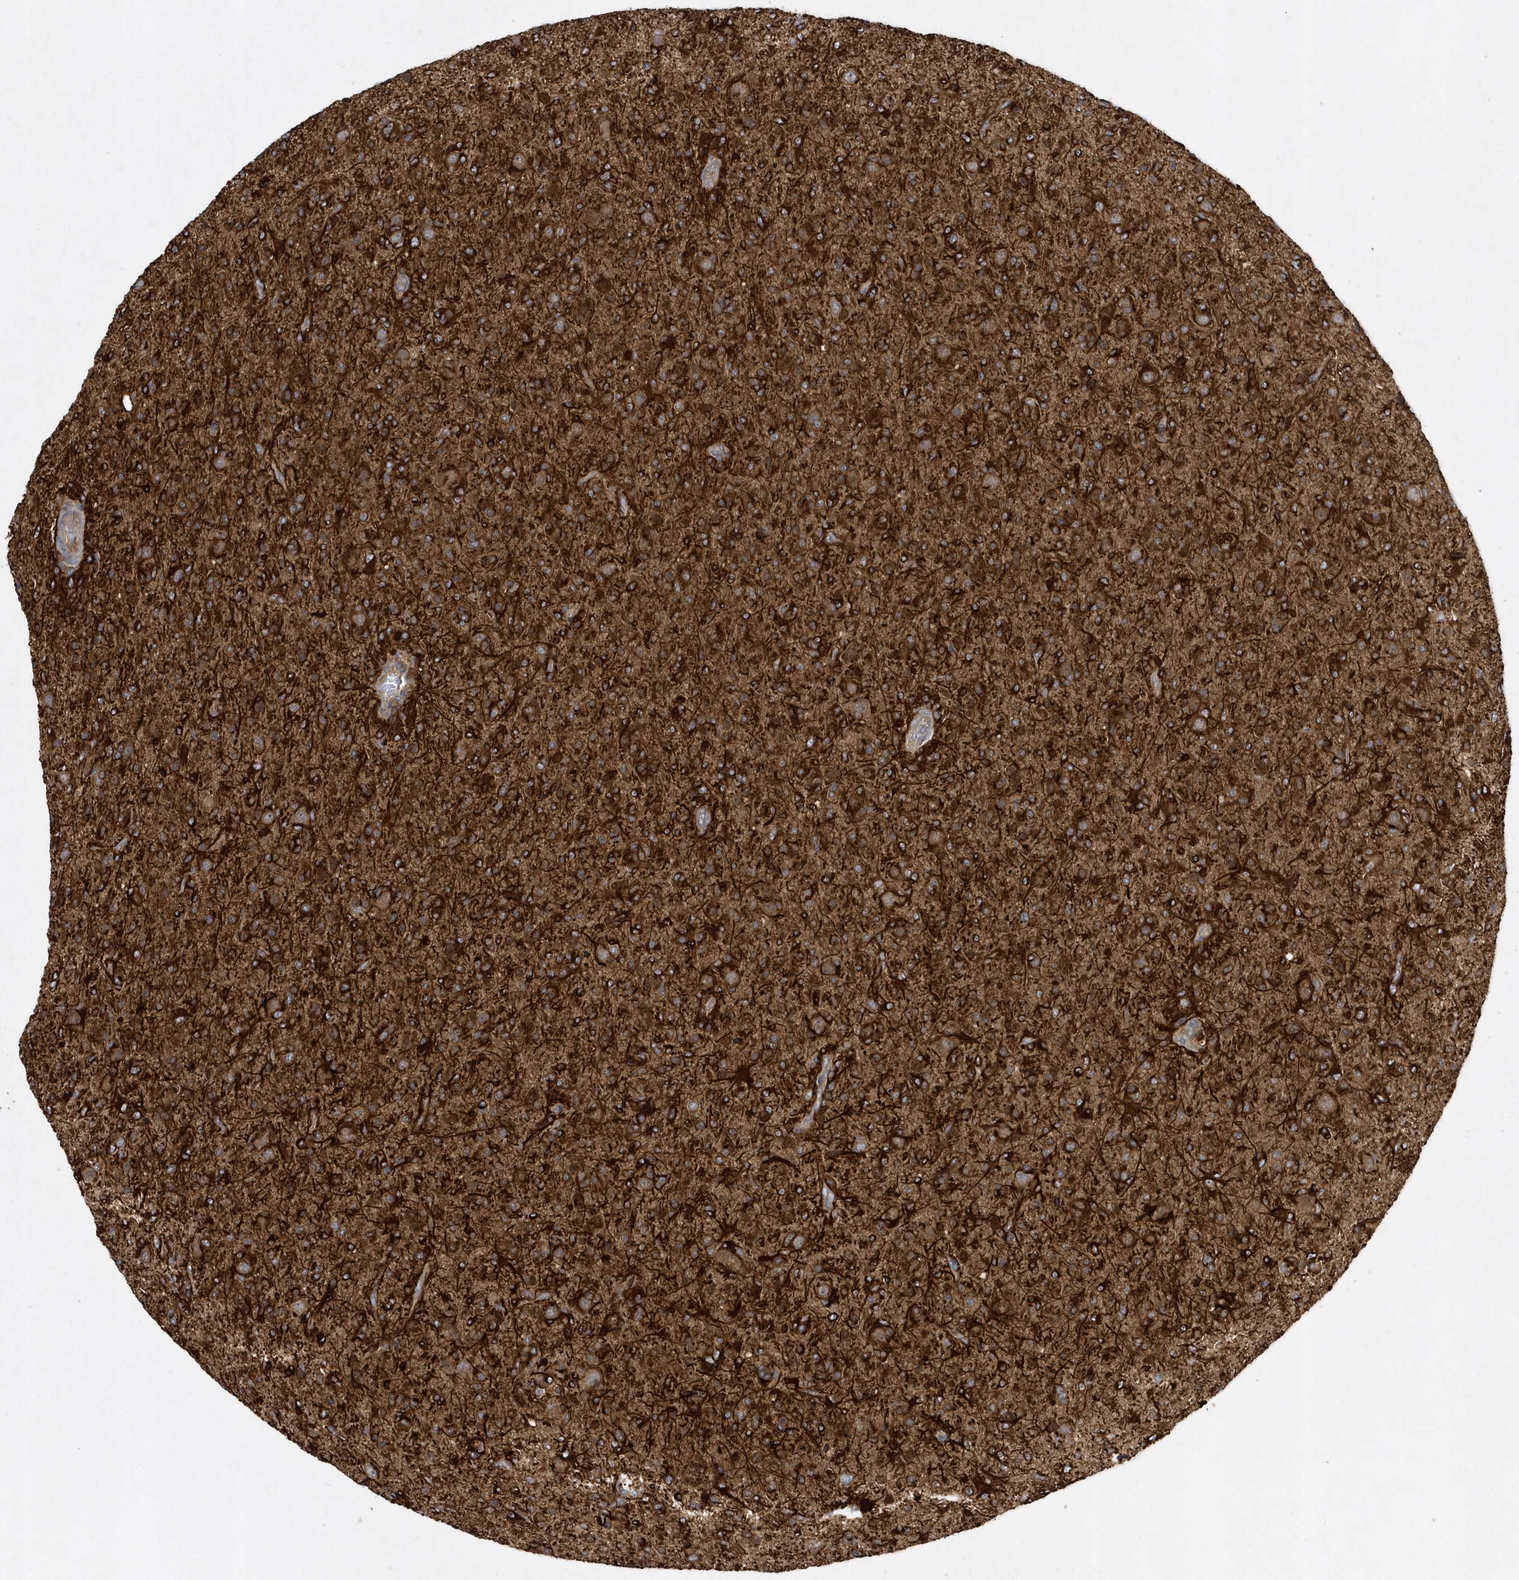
{"staining": {"intensity": "moderate", "quantity": ">75%", "location": "cytoplasmic/membranous"}, "tissue": "glioma", "cell_type": "Tumor cells", "image_type": "cancer", "snomed": [{"axis": "morphology", "description": "Glioma, malignant, High grade"}, {"axis": "topography", "description": "Brain"}], "caption": "A high-resolution histopathology image shows immunohistochemistry (IHC) staining of glioma, which exhibits moderate cytoplasmic/membranous positivity in approximately >75% of tumor cells.", "gene": "PAICS", "patient": {"sex": "female", "age": 57}}